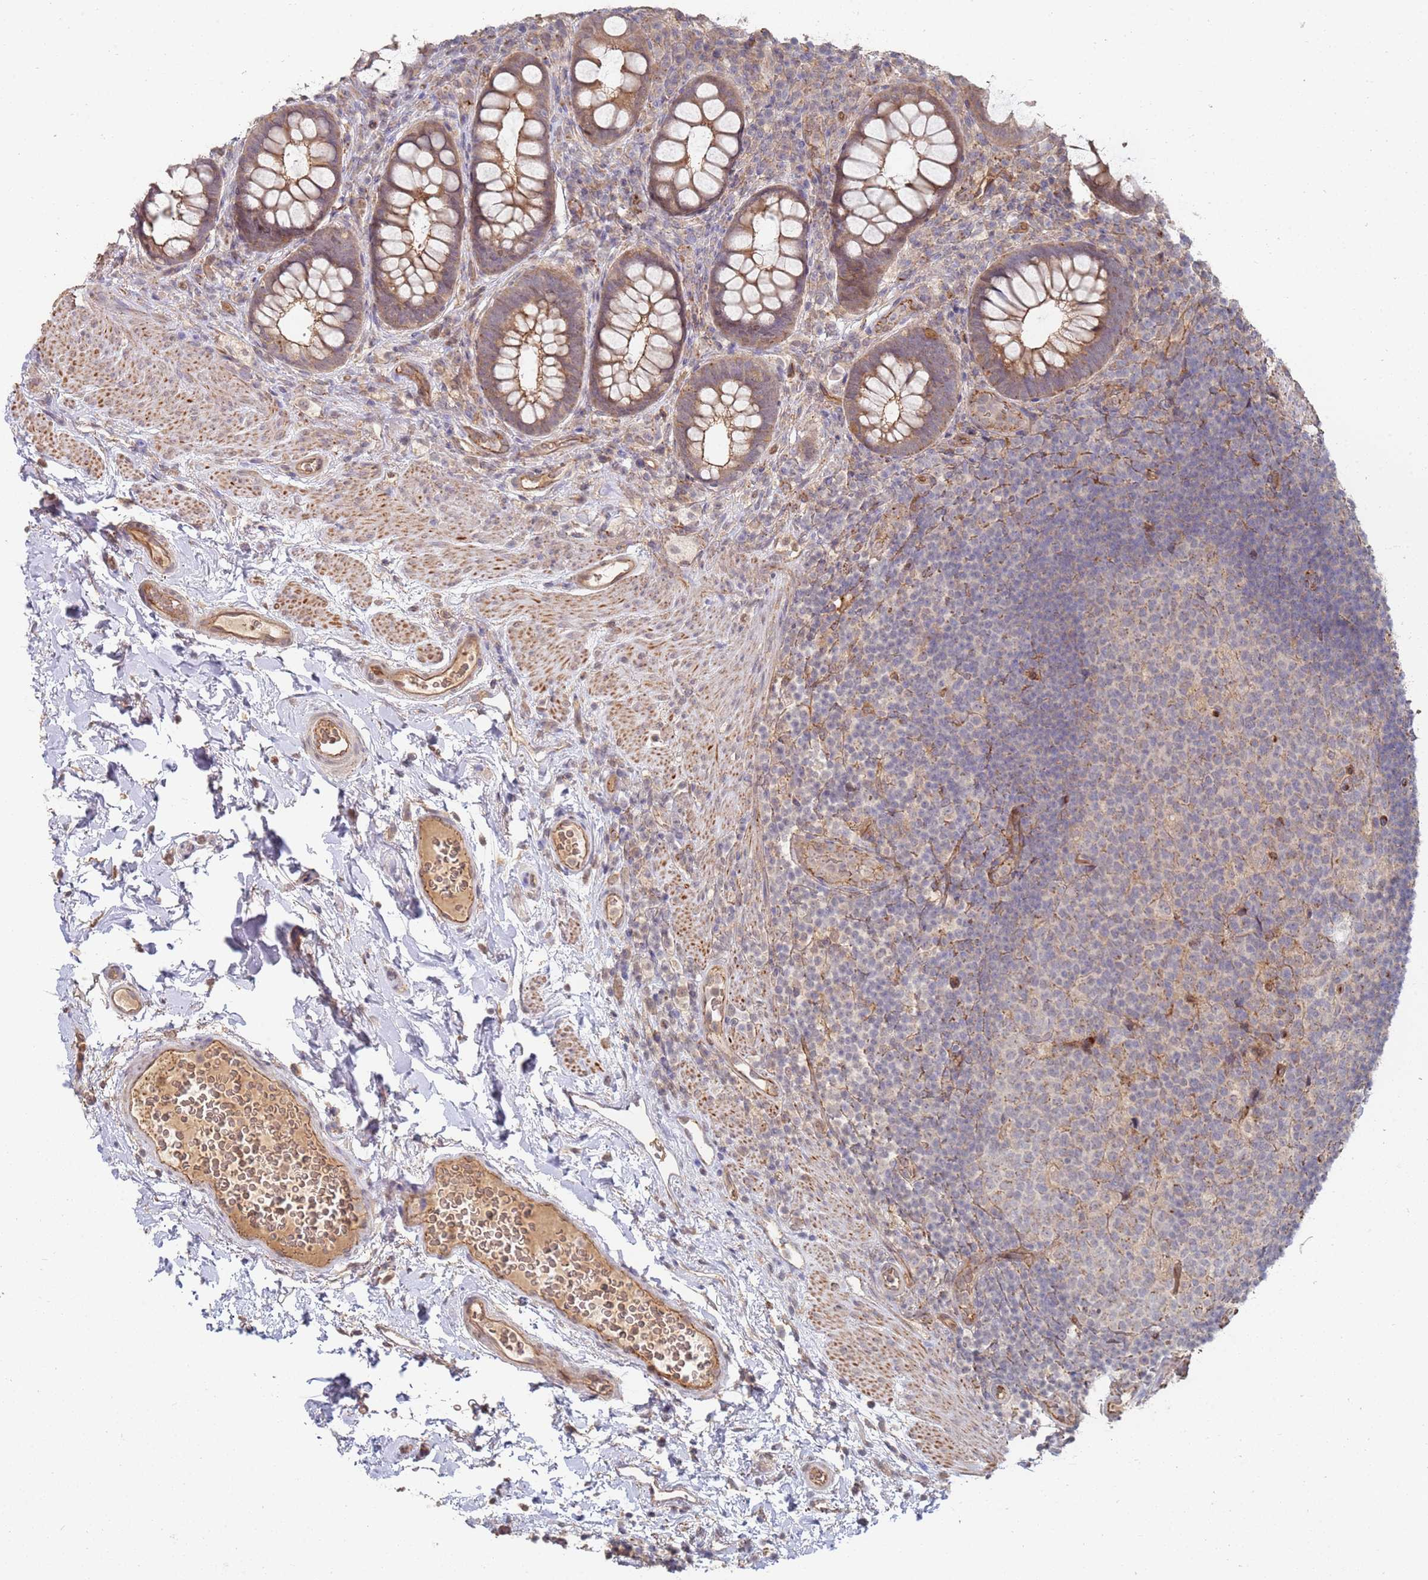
{"staining": {"intensity": "moderate", "quantity": ">75%", "location": "cytoplasmic/membranous"}, "tissue": "rectum", "cell_type": "Glandular cells", "image_type": "normal", "snomed": [{"axis": "morphology", "description": "Normal tissue, NOS"}, {"axis": "topography", "description": "Rectum"}, {"axis": "topography", "description": "Peripheral nerve tissue"}], "caption": "Immunohistochemical staining of benign human rectum demonstrates >75% levels of moderate cytoplasmic/membranous protein positivity in about >75% of glandular cells.", "gene": "ABCB6", "patient": {"sex": "female", "age": 69}}